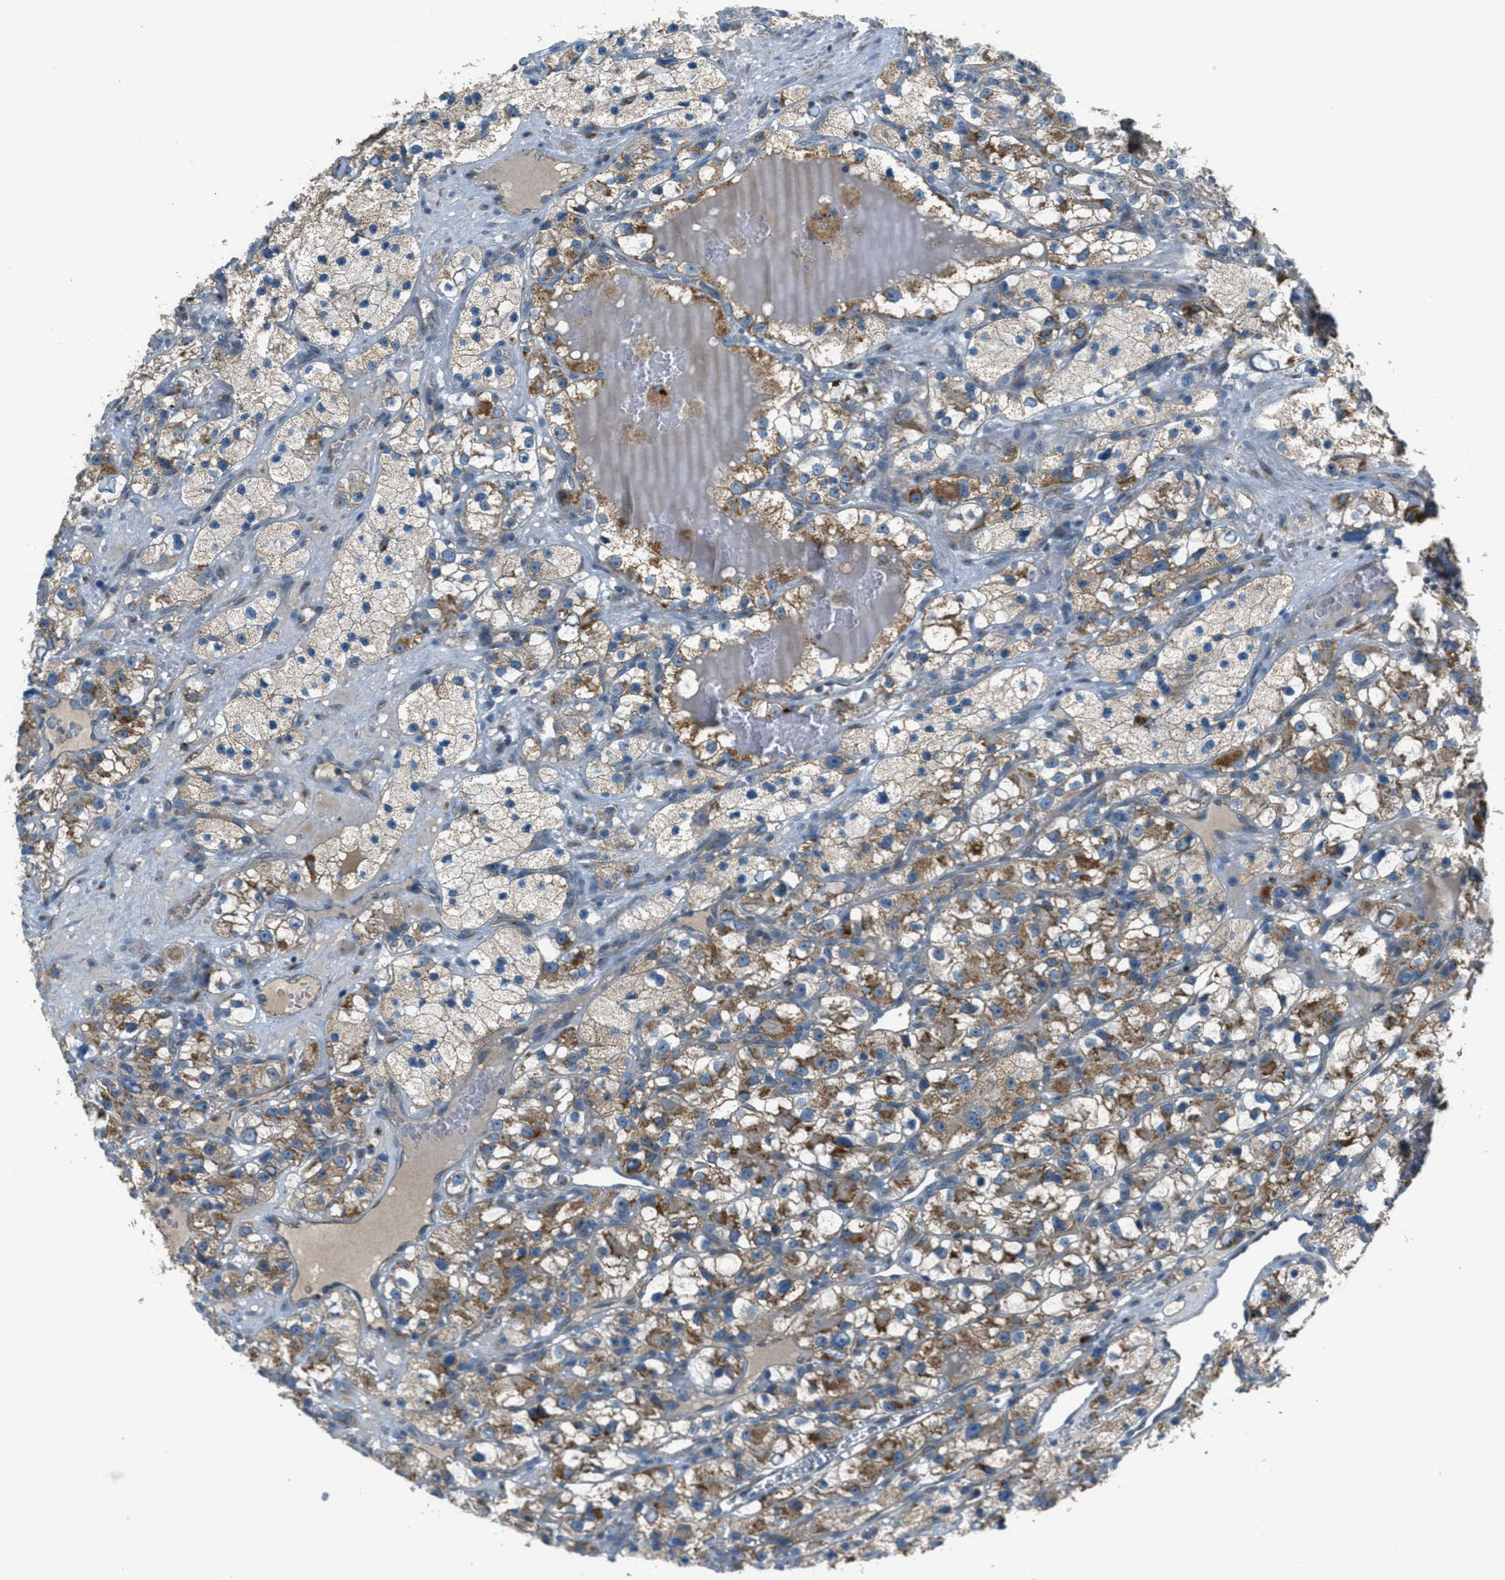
{"staining": {"intensity": "moderate", "quantity": ">75%", "location": "cytoplasmic/membranous"}, "tissue": "renal cancer", "cell_type": "Tumor cells", "image_type": "cancer", "snomed": [{"axis": "morphology", "description": "Adenocarcinoma, NOS"}, {"axis": "topography", "description": "Kidney"}], "caption": "Protein staining of renal adenocarcinoma tissue displays moderate cytoplasmic/membranous expression in about >75% of tumor cells.", "gene": "BCKDK", "patient": {"sex": "female", "age": 57}}